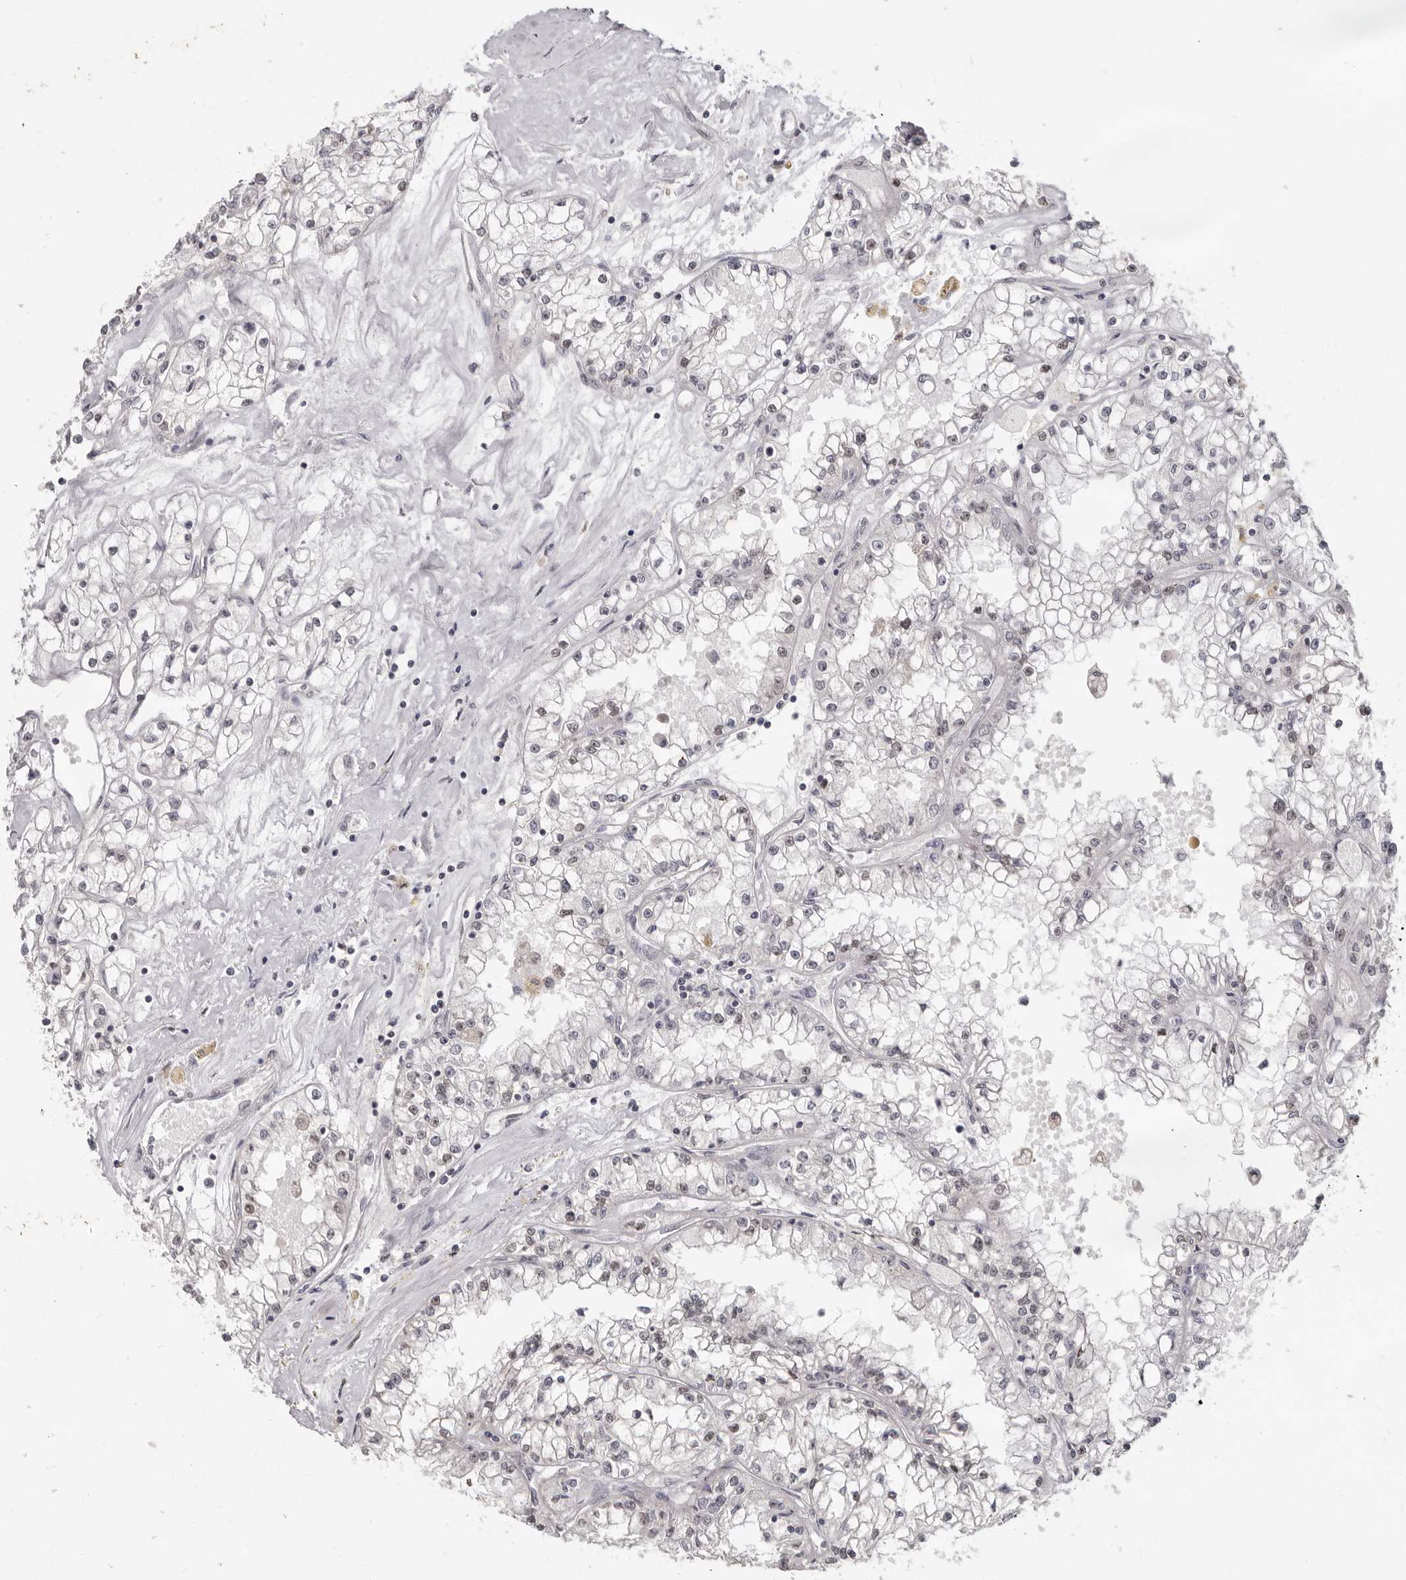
{"staining": {"intensity": "weak", "quantity": "25%-75%", "location": "nuclear"}, "tissue": "renal cancer", "cell_type": "Tumor cells", "image_type": "cancer", "snomed": [{"axis": "morphology", "description": "Adenocarcinoma, NOS"}, {"axis": "topography", "description": "Kidney"}], "caption": "Immunohistochemical staining of human adenocarcinoma (renal) displays low levels of weak nuclear protein staining in approximately 25%-75% of tumor cells.", "gene": "LINGO2", "patient": {"sex": "male", "age": 56}}